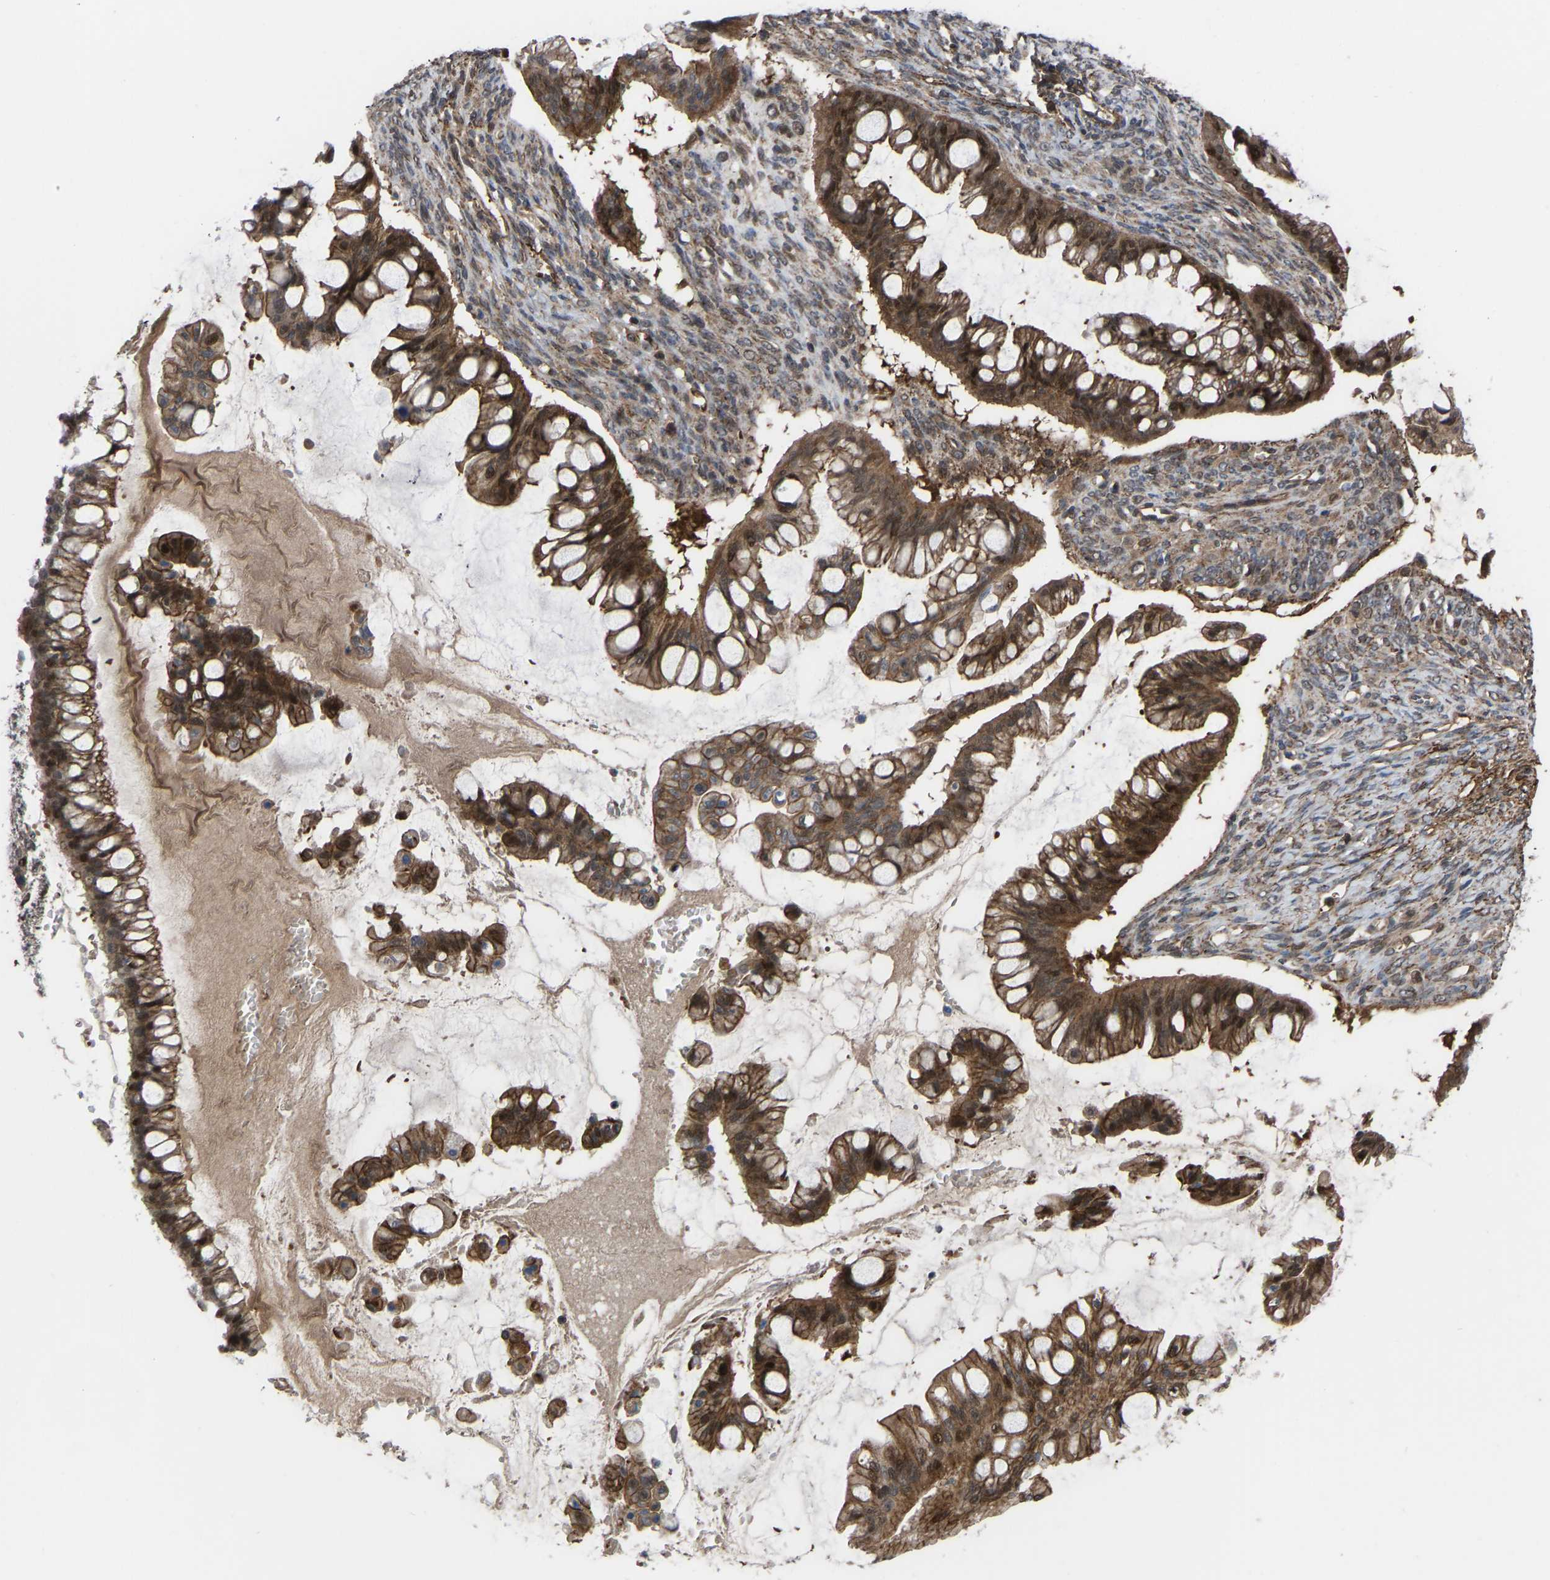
{"staining": {"intensity": "moderate", "quantity": ">75%", "location": "cytoplasmic/membranous,nuclear"}, "tissue": "ovarian cancer", "cell_type": "Tumor cells", "image_type": "cancer", "snomed": [{"axis": "morphology", "description": "Cystadenocarcinoma, mucinous, NOS"}, {"axis": "topography", "description": "Ovary"}], "caption": "A high-resolution image shows immunohistochemistry (IHC) staining of ovarian cancer, which reveals moderate cytoplasmic/membranous and nuclear staining in approximately >75% of tumor cells.", "gene": "CYP7B1", "patient": {"sex": "female", "age": 73}}